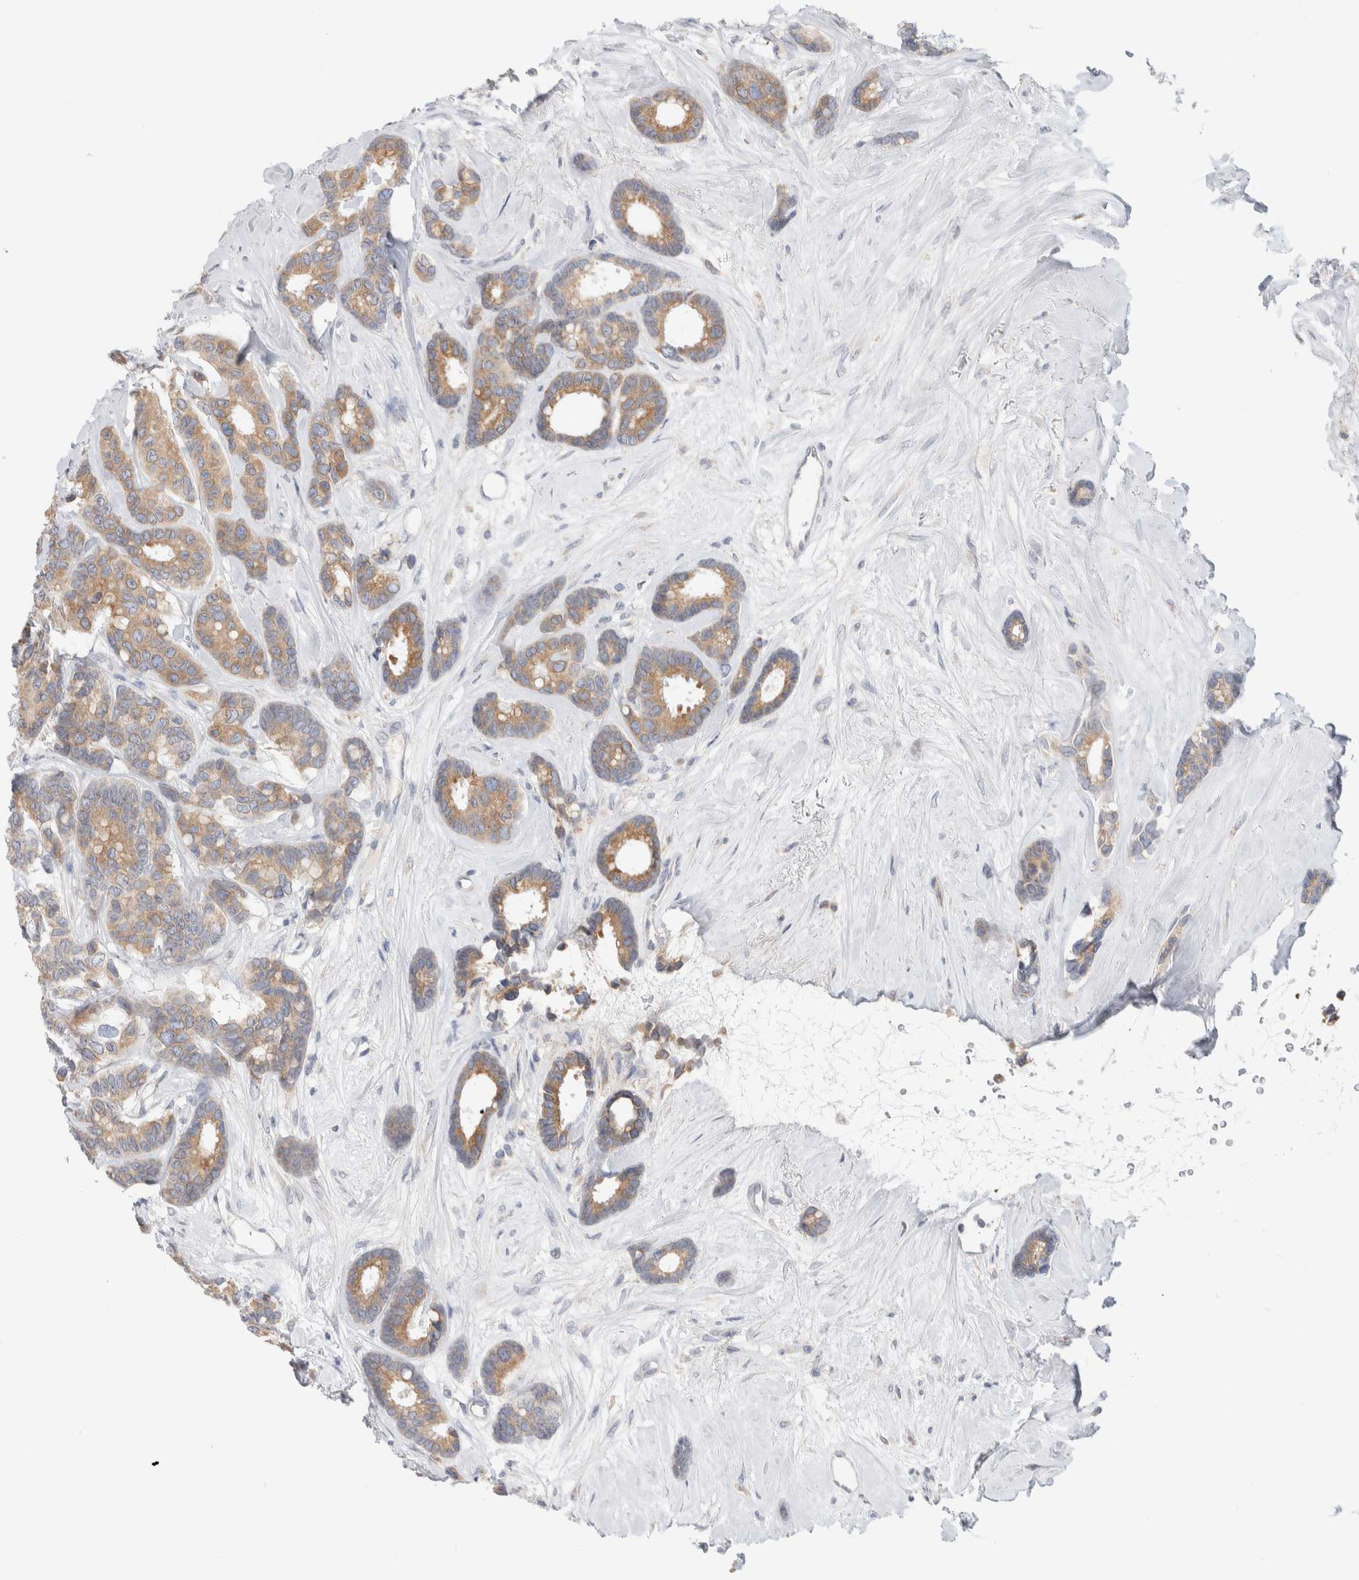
{"staining": {"intensity": "moderate", "quantity": ">75%", "location": "cytoplasmic/membranous"}, "tissue": "breast cancer", "cell_type": "Tumor cells", "image_type": "cancer", "snomed": [{"axis": "morphology", "description": "Duct carcinoma"}, {"axis": "topography", "description": "Breast"}], "caption": "Protein staining displays moderate cytoplasmic/membranous staining in about >75% of tumor cells in breast invasive ductal carcinoma. (DAB (3,3'-diaminobenzidine) IHC, brown staining for protein, blue staining for nuclei).", "gene": "RUSF1", "patient": {"sex": "female", "age": 87}}